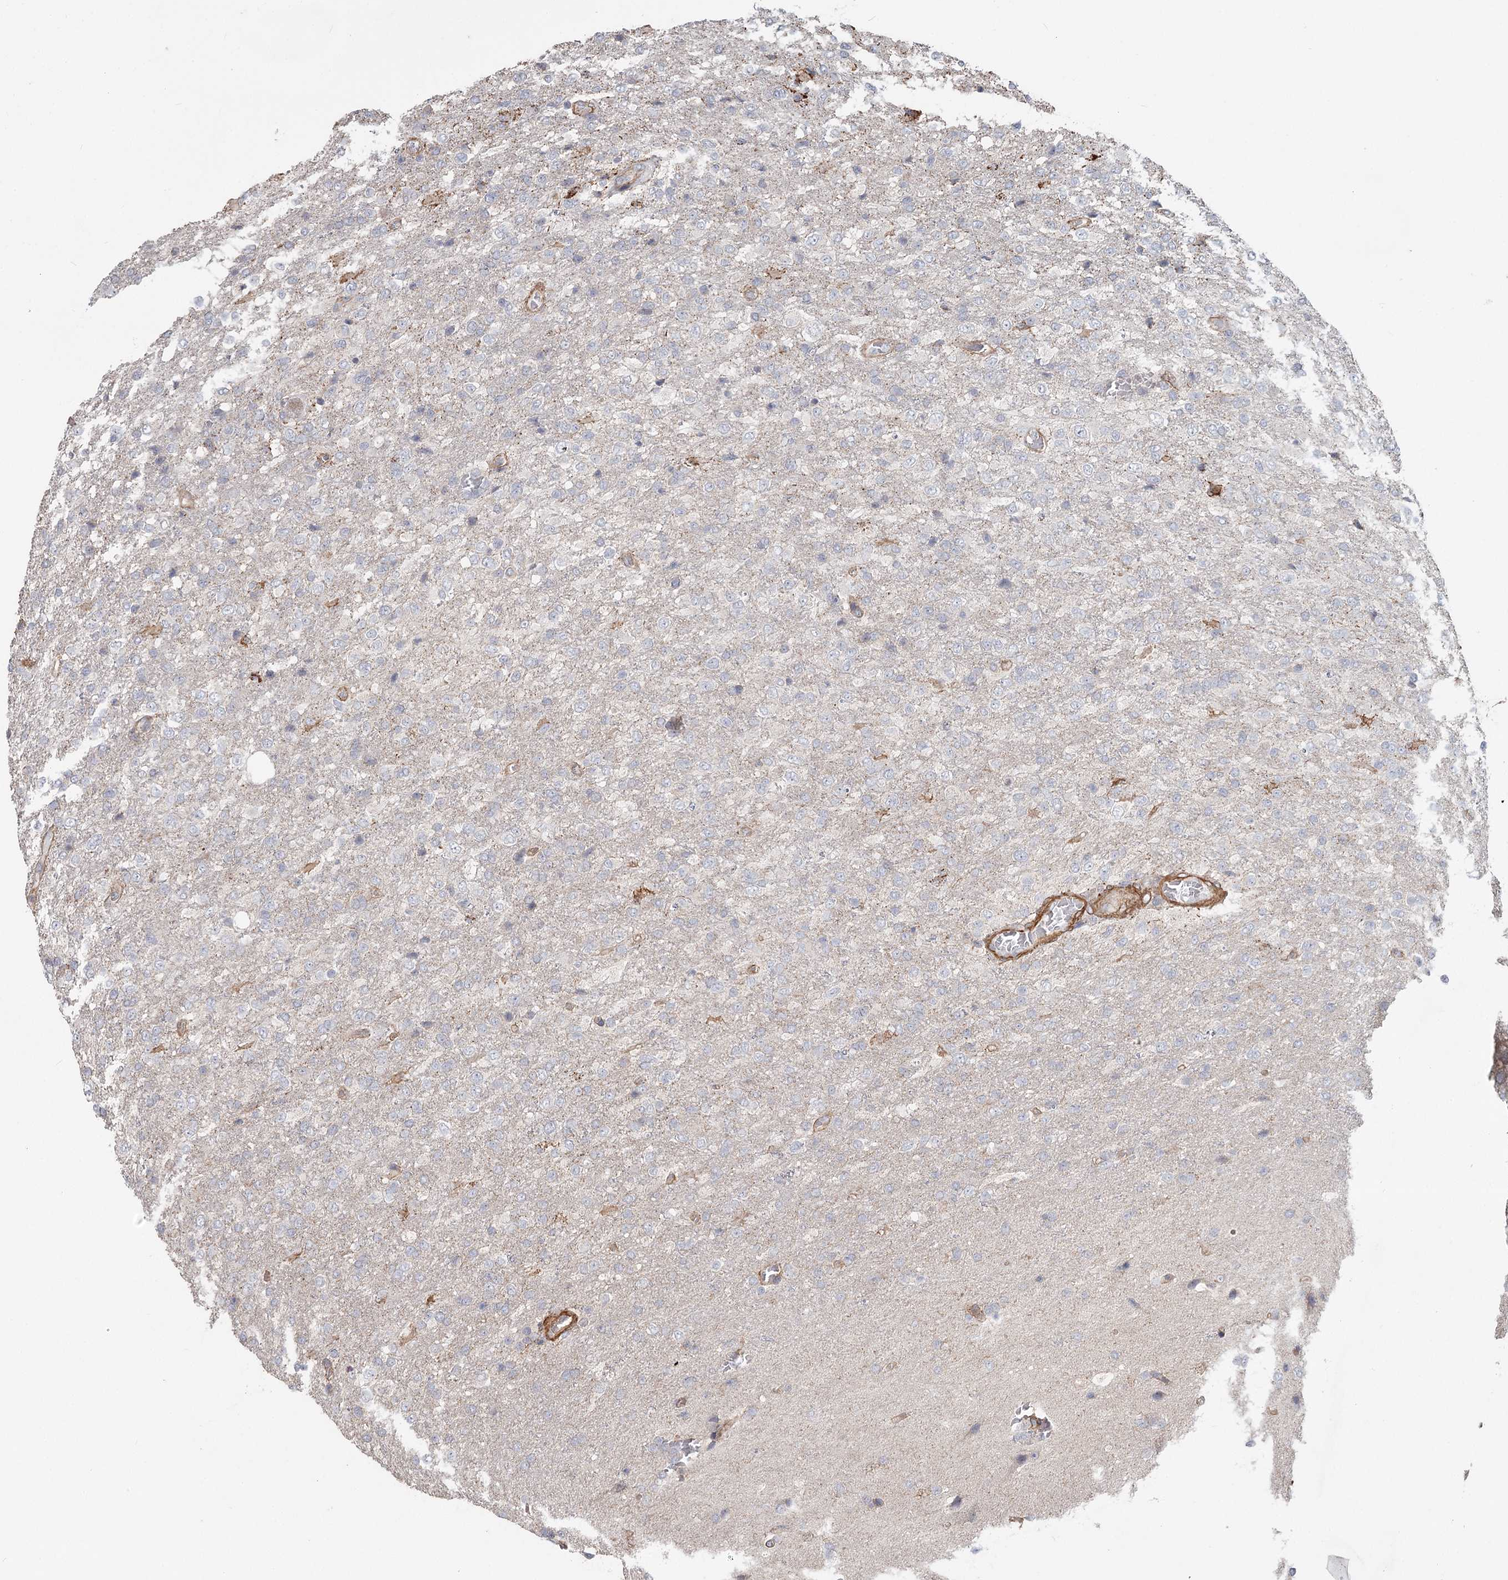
{"staining": {"intensity": "negative", "quantity": "none", "location": "none"}, "tissue": "glioma", "cell_type": "Tumor cells", "image_type": "cancer", "snomed": [{"axis": "morphology", "description": "Glioma, malignant, High grade"}, {"axis": "topography", "description": "Brain"}], "caption": "Protein analysis of glioma displays no significant staining in tumor cells. Nuclei are stained in blue.", "gene": "DHRS9", "patient": {"sex": "female", "age": 74}}